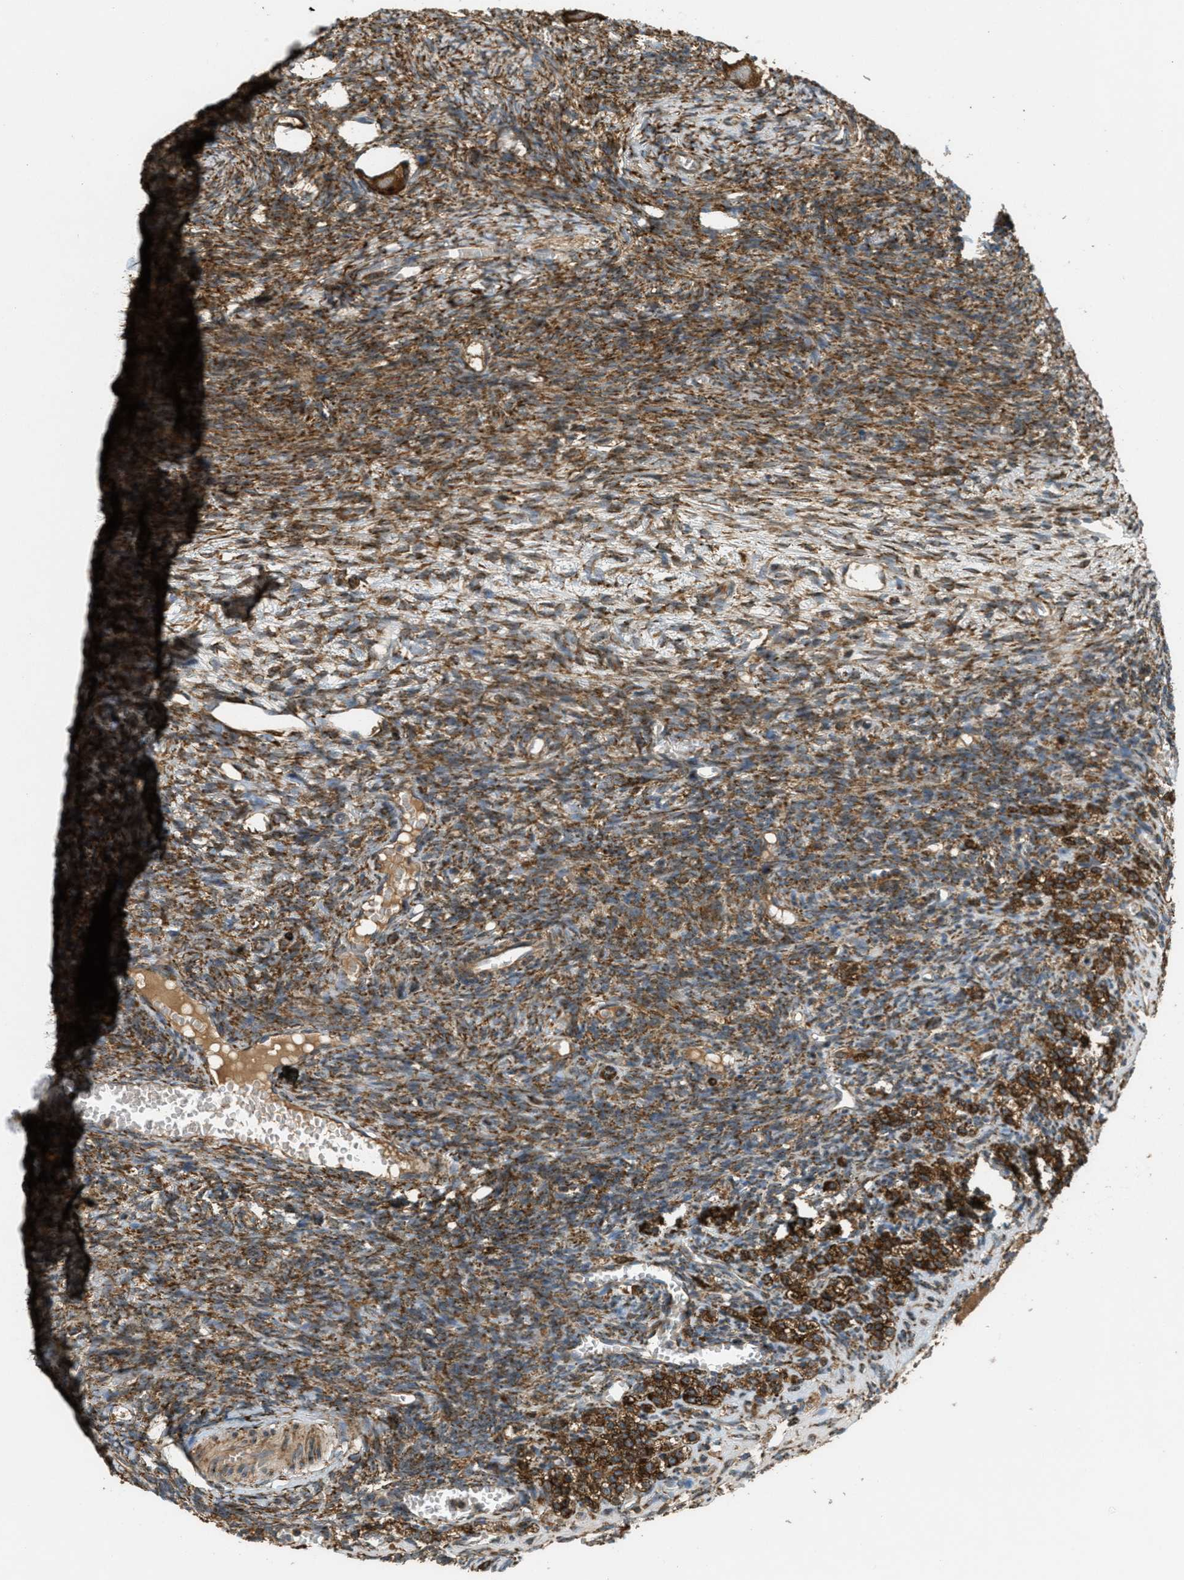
{"staining": {"intensity": "strong", "quantity": ">75%", "location": "cytoplasmic/membranous"}, "tissue": "ovary", "cell_type": "Follicle cells", "image_type": "normal", "snomed": [{"axis": "morphology", "description": "Normal tissue, NOS"}, {"axis": "topography", "description": "Ovary"}], "caption": "High-magnification brightfield microscopy of normal ovary stained with DAB (brown) and counterstained with hematoxylin (blue). follicle cells exhibit strong cytoplasmic/membranous expression is seen in approximately>75% of cells.", "gene": "PCDH18", "patient": {"sex": "female", "age": 27}}